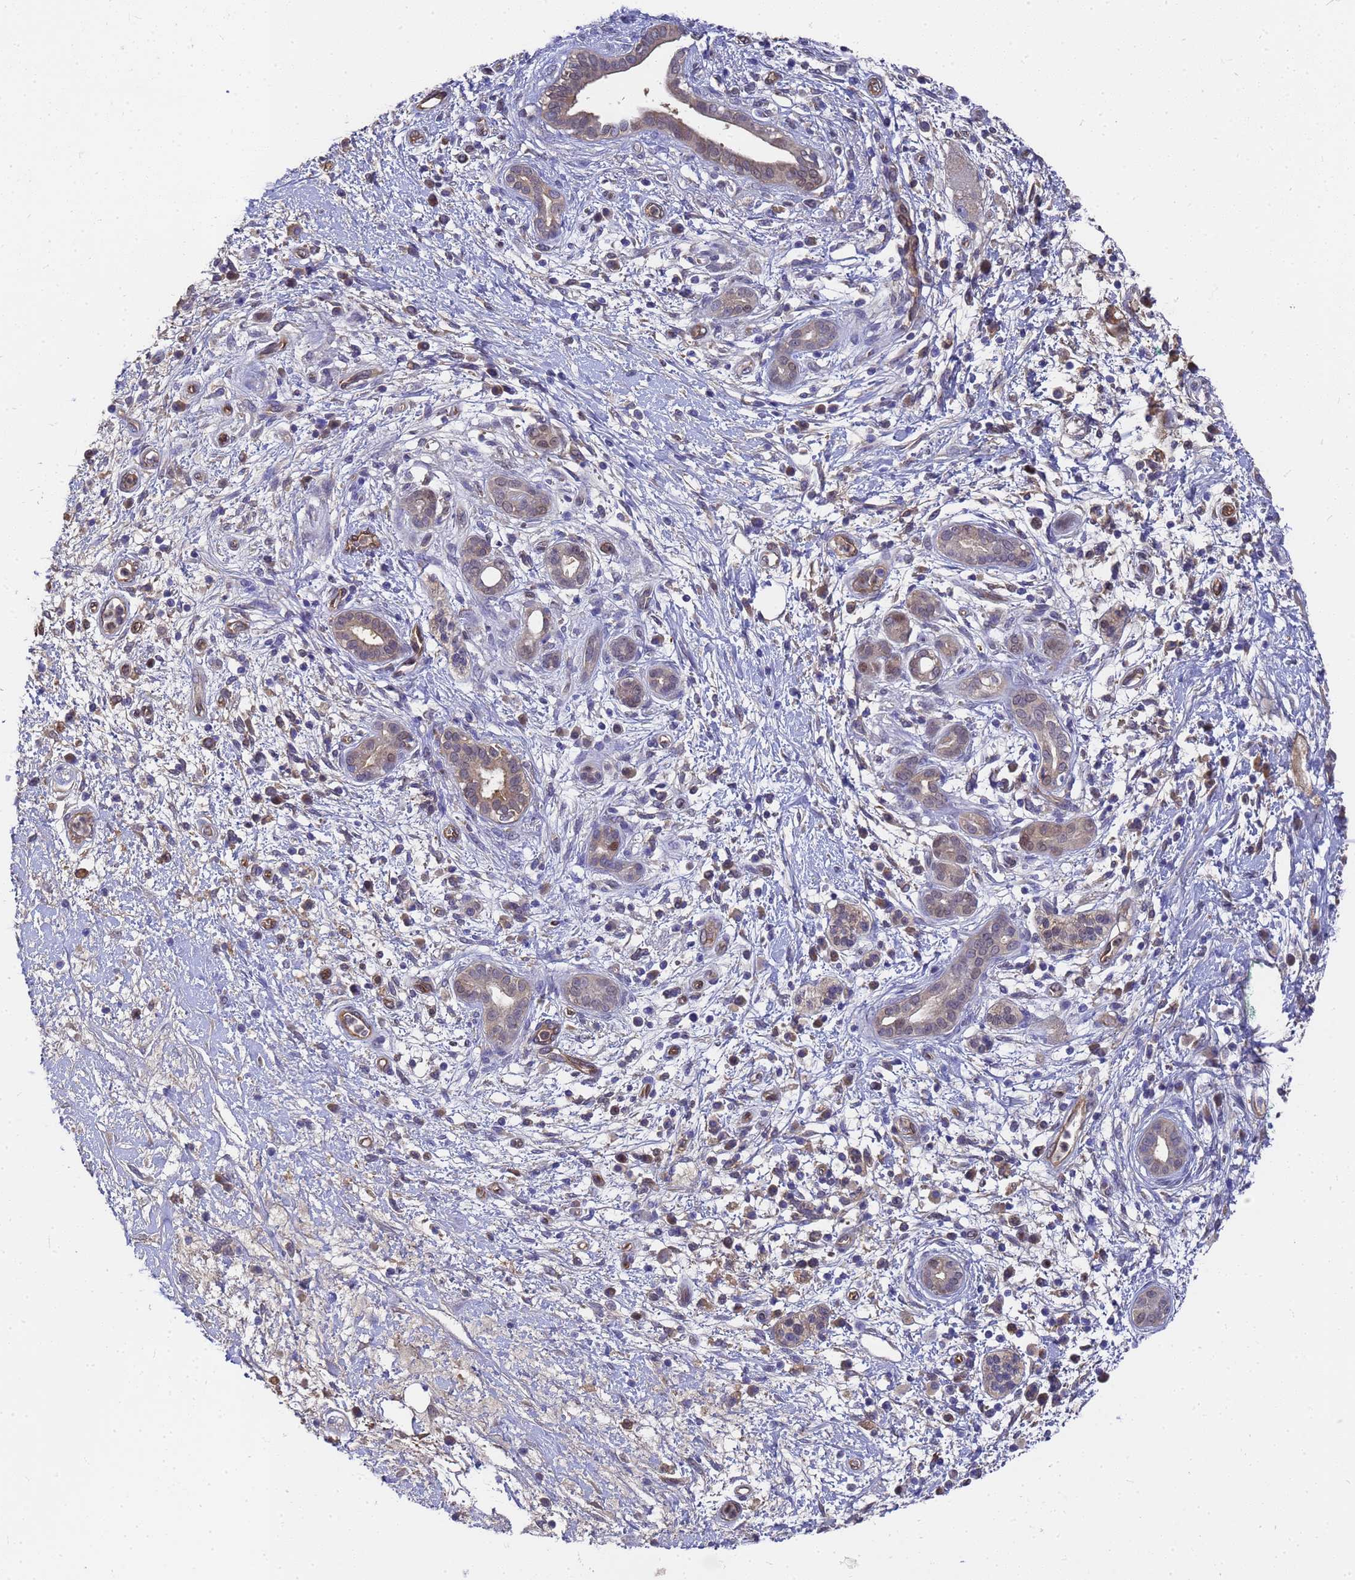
{"staining": {"intensity": "weak", "quantity": "<25%", "location": "cytoplasmic/membranous"}, "tissue": "pancreatic cancer", "cell_type": "Tumor cells", "image_type": "cancer", "snomed": [{"axis": "morphology", "description": "Adenocarcinoma, NOS"}, {"axis": "topography", "description": "Pancreas"}], "caption": "Protein analysis of pancreatic cancer exhibits no significant expression in tumor cells. The staining is performed using DAB (3,3'-diaminobenzidine) brown chromogen with nuclei counter-stained in using hematoxylin.", "gene": "SLC35E2B", "patient": {"sex": "male", "age": 78}}